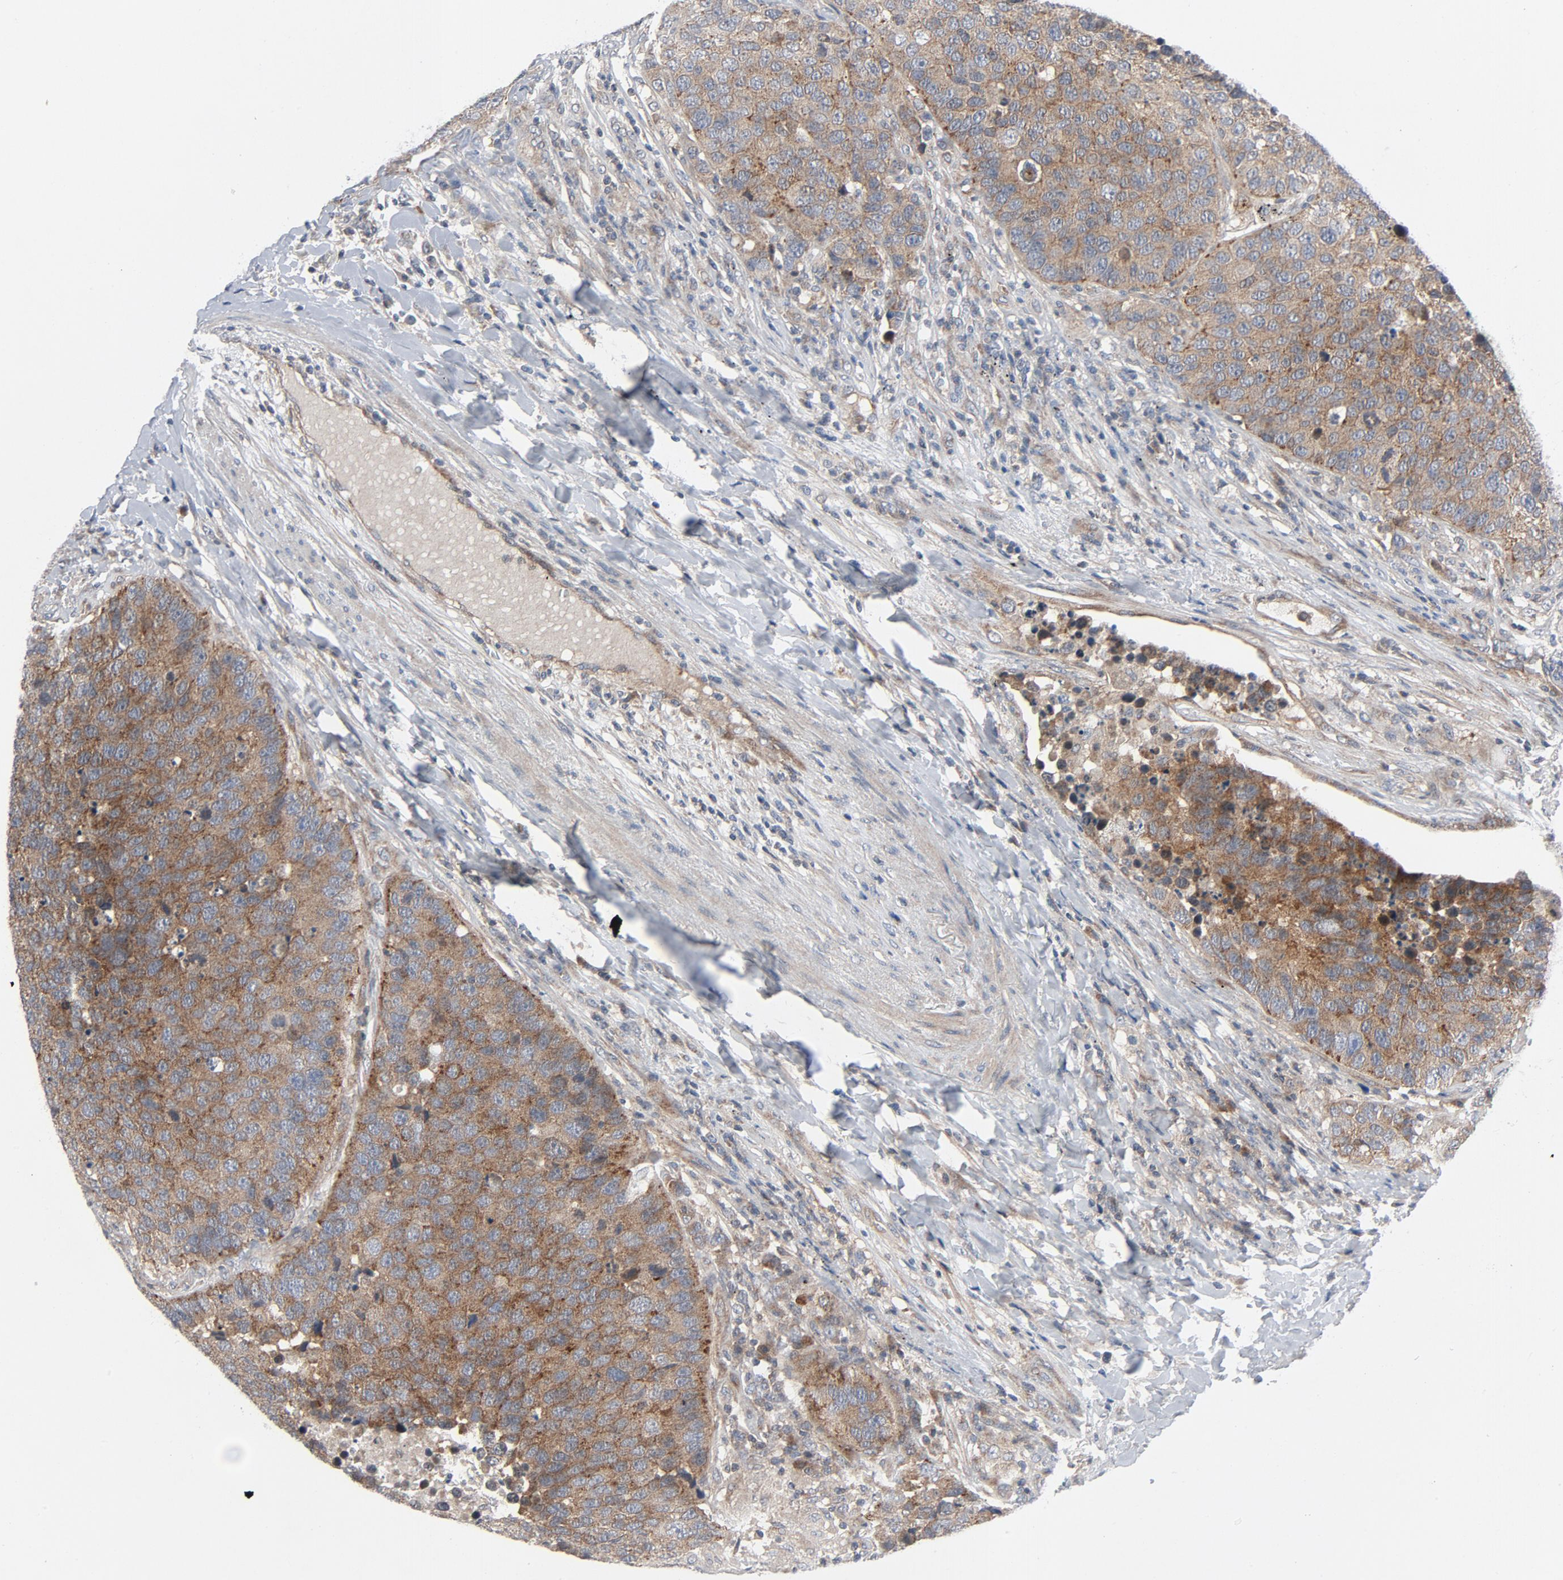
{"staining": {"intensity": "moderate", "quantity": ">75%", "location": "cytoplasmic/membranous"}, "tissue": "carcinoid", "cell_type": "Tumor cells", "image_type": "cancer", "snomed": [{"axis": "morphology", "description": "Carcinoid, malignant, NOS"}, {"axis": "topography", "description": "Lung"}], "caption": "Carcinoid tissue reveals moderate cytoplasmic/membranous staining in approximately >75% of tumor cells Using DAB (3,3'-diaminobenzidine) (brown) and hematoxylin (blue) stains, captured at high magnification using brightfield microscopy.", "gene": "TSG101", "patient": {"sex": "male", "age": 60}}